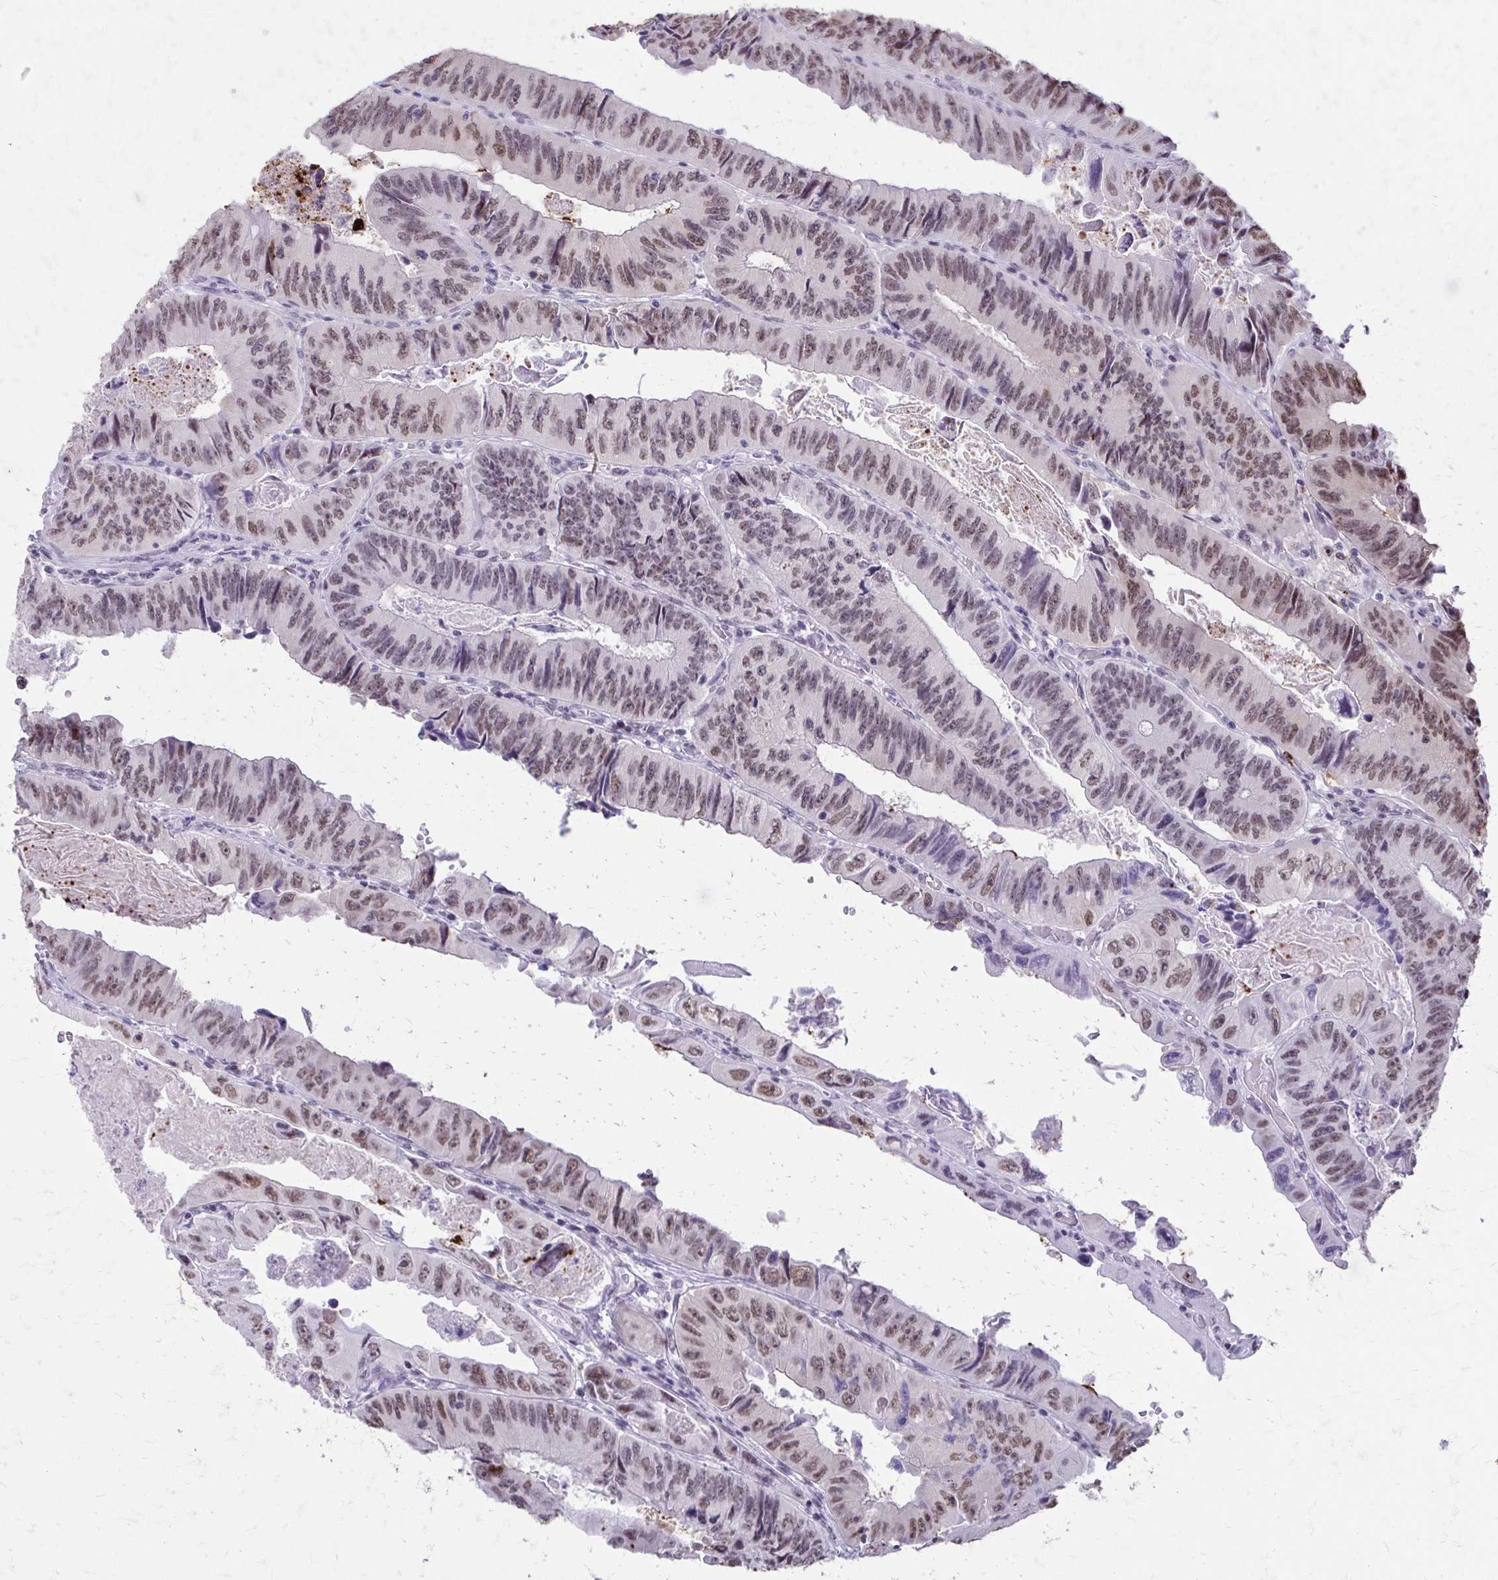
{"staining": {"intensity": "weak", "quantity": "25%-75%", "location": "nuclear"}, "tissue": "colorectal cancer", "cell_type": "Tumor cells", "image_type": "cancer", "snomed": [{"axis": "morphology", "description": "Adenocarcinoma, NOS"}, {"axis": "topography", "description": "Colon"}], "caption": "This micrograph reveals IHC staining of colorectal cancer, with low weak nuclear expression in about 25%-75% of tumor cells.", "gene": "SS18", "patient": {"sex": "female", "age": 84}}